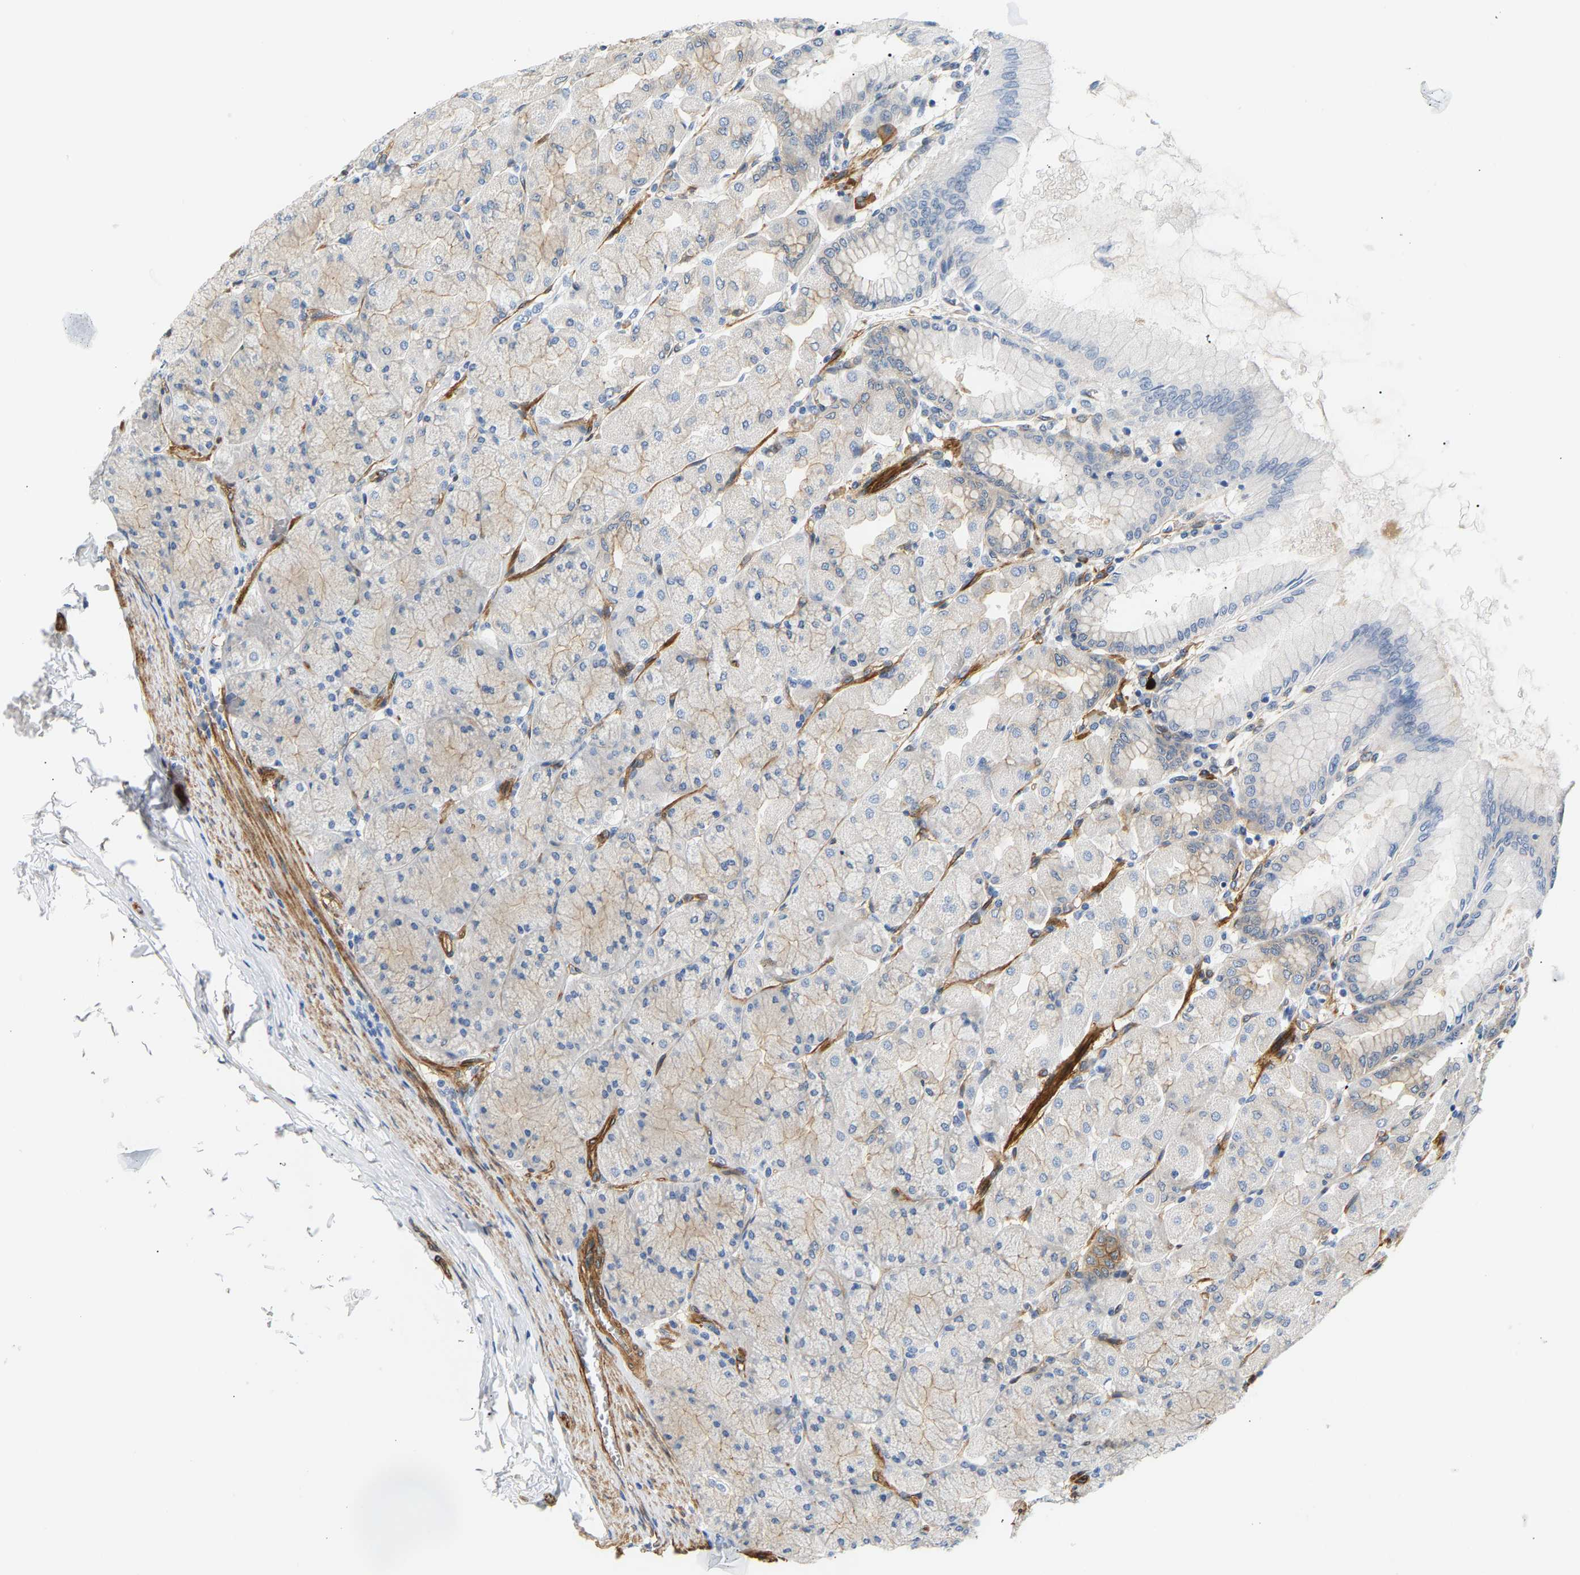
{"staining": {"intensity": "weak", "quantity": "<25%", "location": "cytoplasmic/membranous"}, "tissue": "stomach", "cell_type": "Glandular cells", "image_type": "normal", "snomed": [{"axis": "morphology", "description": "Normal tissue, NOS"}, {"axis": "topography", "description": "Stomach, upper"}], "caption": "This is an IHC photomicrograph of benign human stomach. There is no positivity in glandular cells.", "gene": "PAWR", "patient": {"sex": "female", "age": 56}}